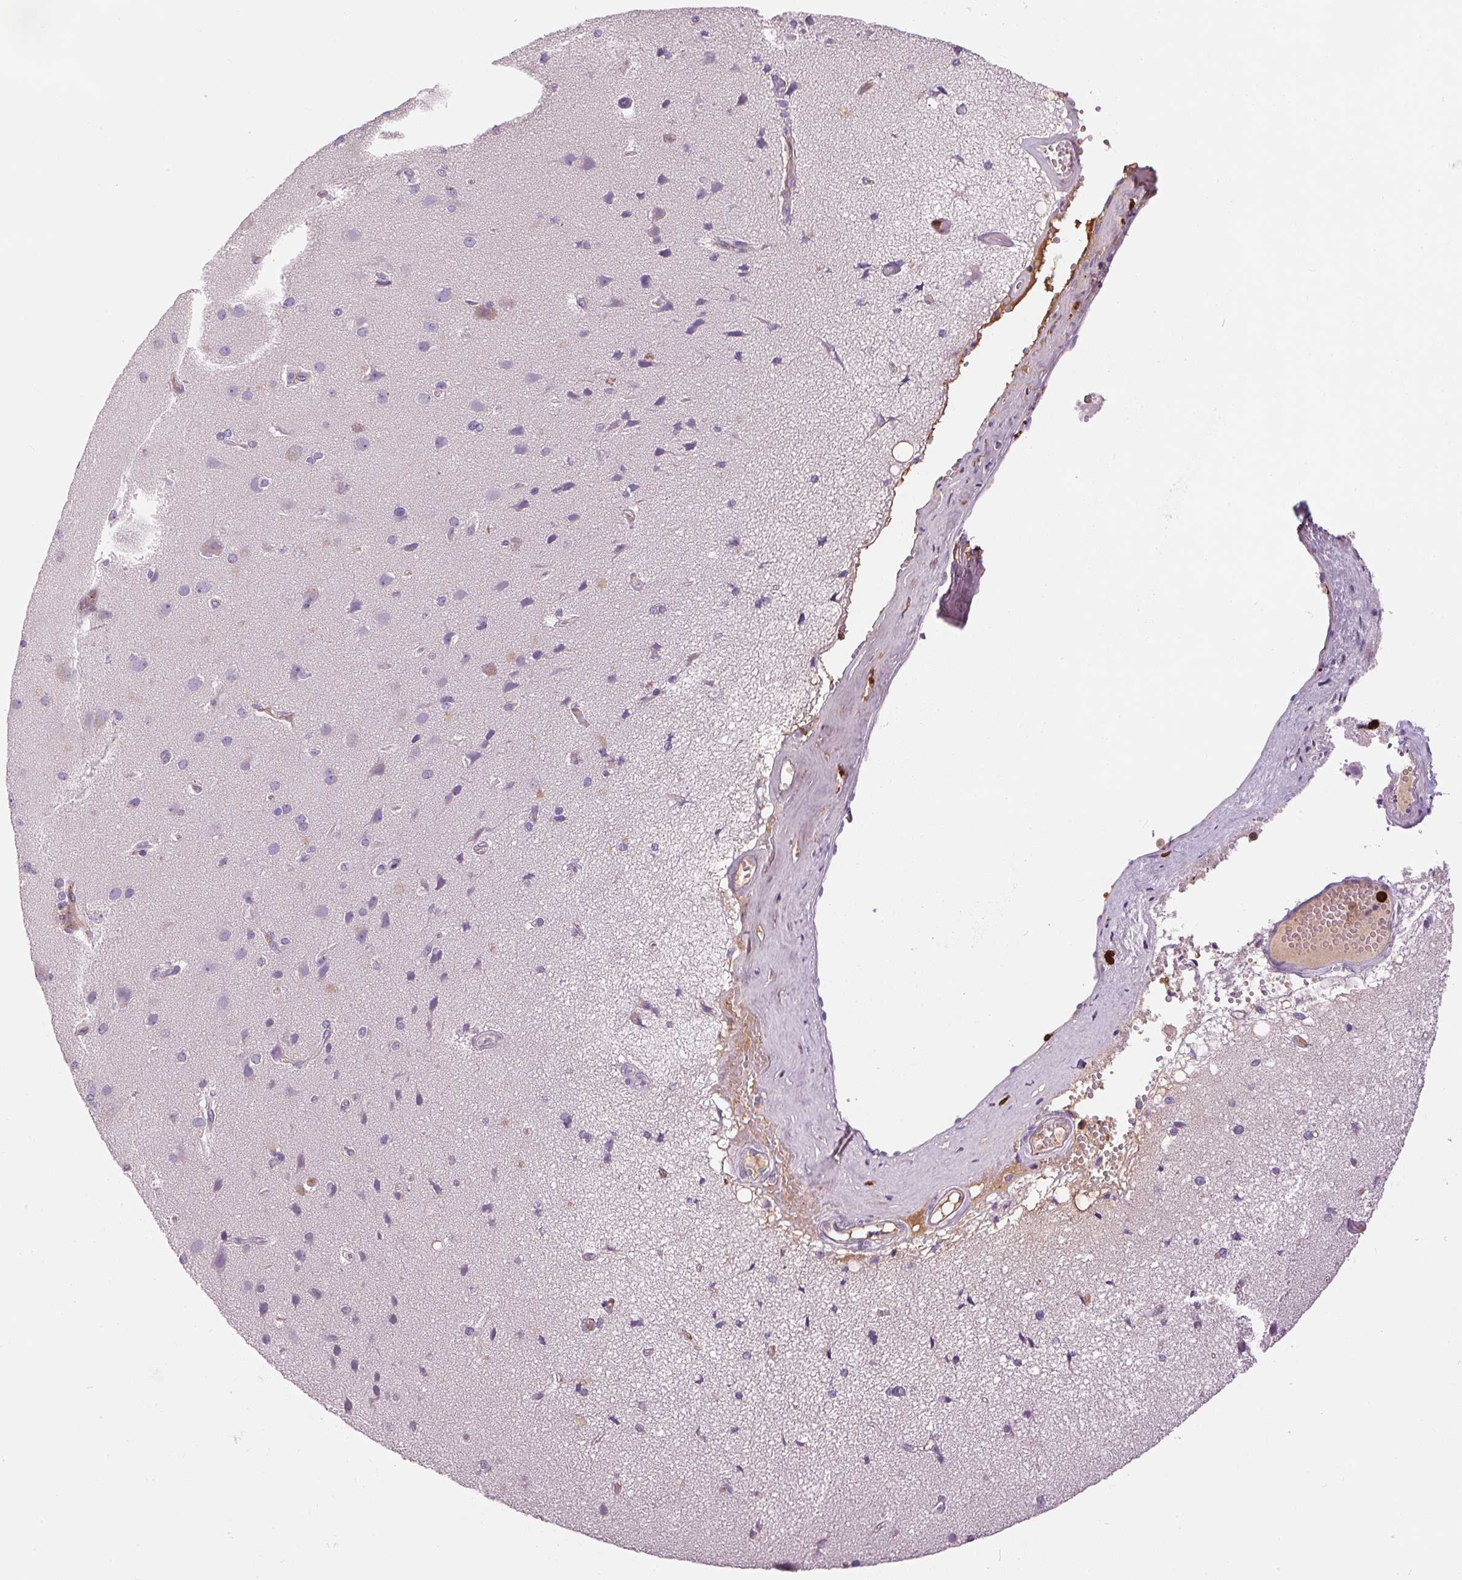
{"staining": {"intensity": "negative", "quantity": "none", "location": "none"}, "tissue": "cerebral cortex", "cell_type": "Endothelial cells", "image_type": "normal", "snomed": [{"axis": "morphology", "description": "Normal tissue, NOS"}, {"axis": "morphology", "description": "Glioma, malignant, High grade"}, {"axis": "topography", "description": "Cerebral cortex"}], "caption": "High power microscopy image of an IHC image of benign cerebral cortex, revealing no significant positivity in endothelial cells. Nuclei are stained in blue.", "gene": "ORM1", "patient": {"sex": "male", "age": 71}}